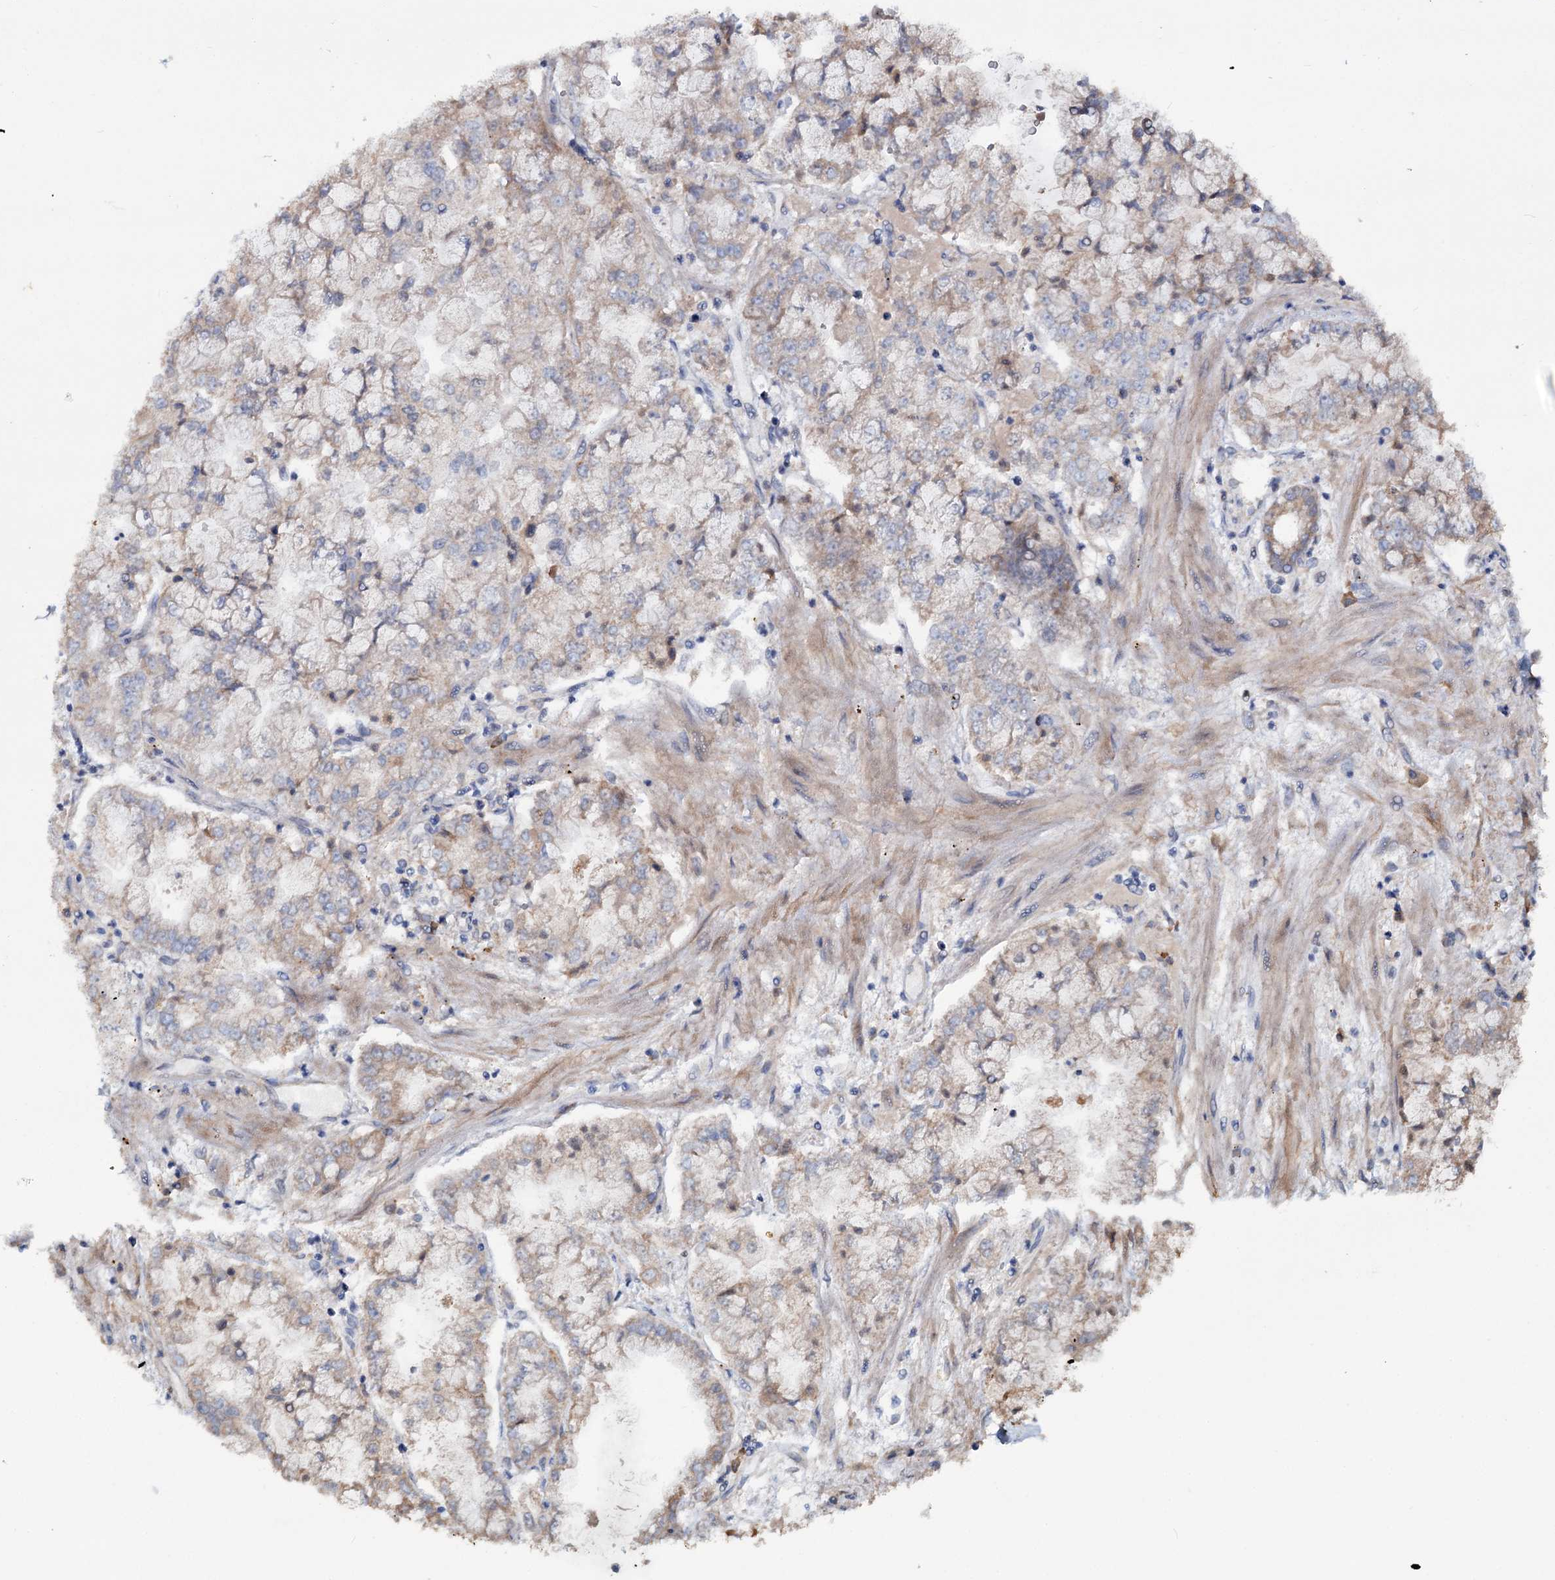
{"staining": {"intensity": "weak", "quantity": "25%-75%", "location": "cytoplasmic/membranous"}, "tissue": "stomach cancer", "cell_type": "Tumor cells", "image_type": "cancer", "snomed": [{"axis": "morphology", "description": "Adenocarcinoma, NOS"}, {"axis": "topography", "description": "Stomach"}], "caption": "Tumor cells exhibit weak cytoplasmic/membranous positivity in about 25%-75% of cells in stomach adenocarcinoma.", "gene": "IL17RD", "patient": {"sex": "male", "age": 76}}